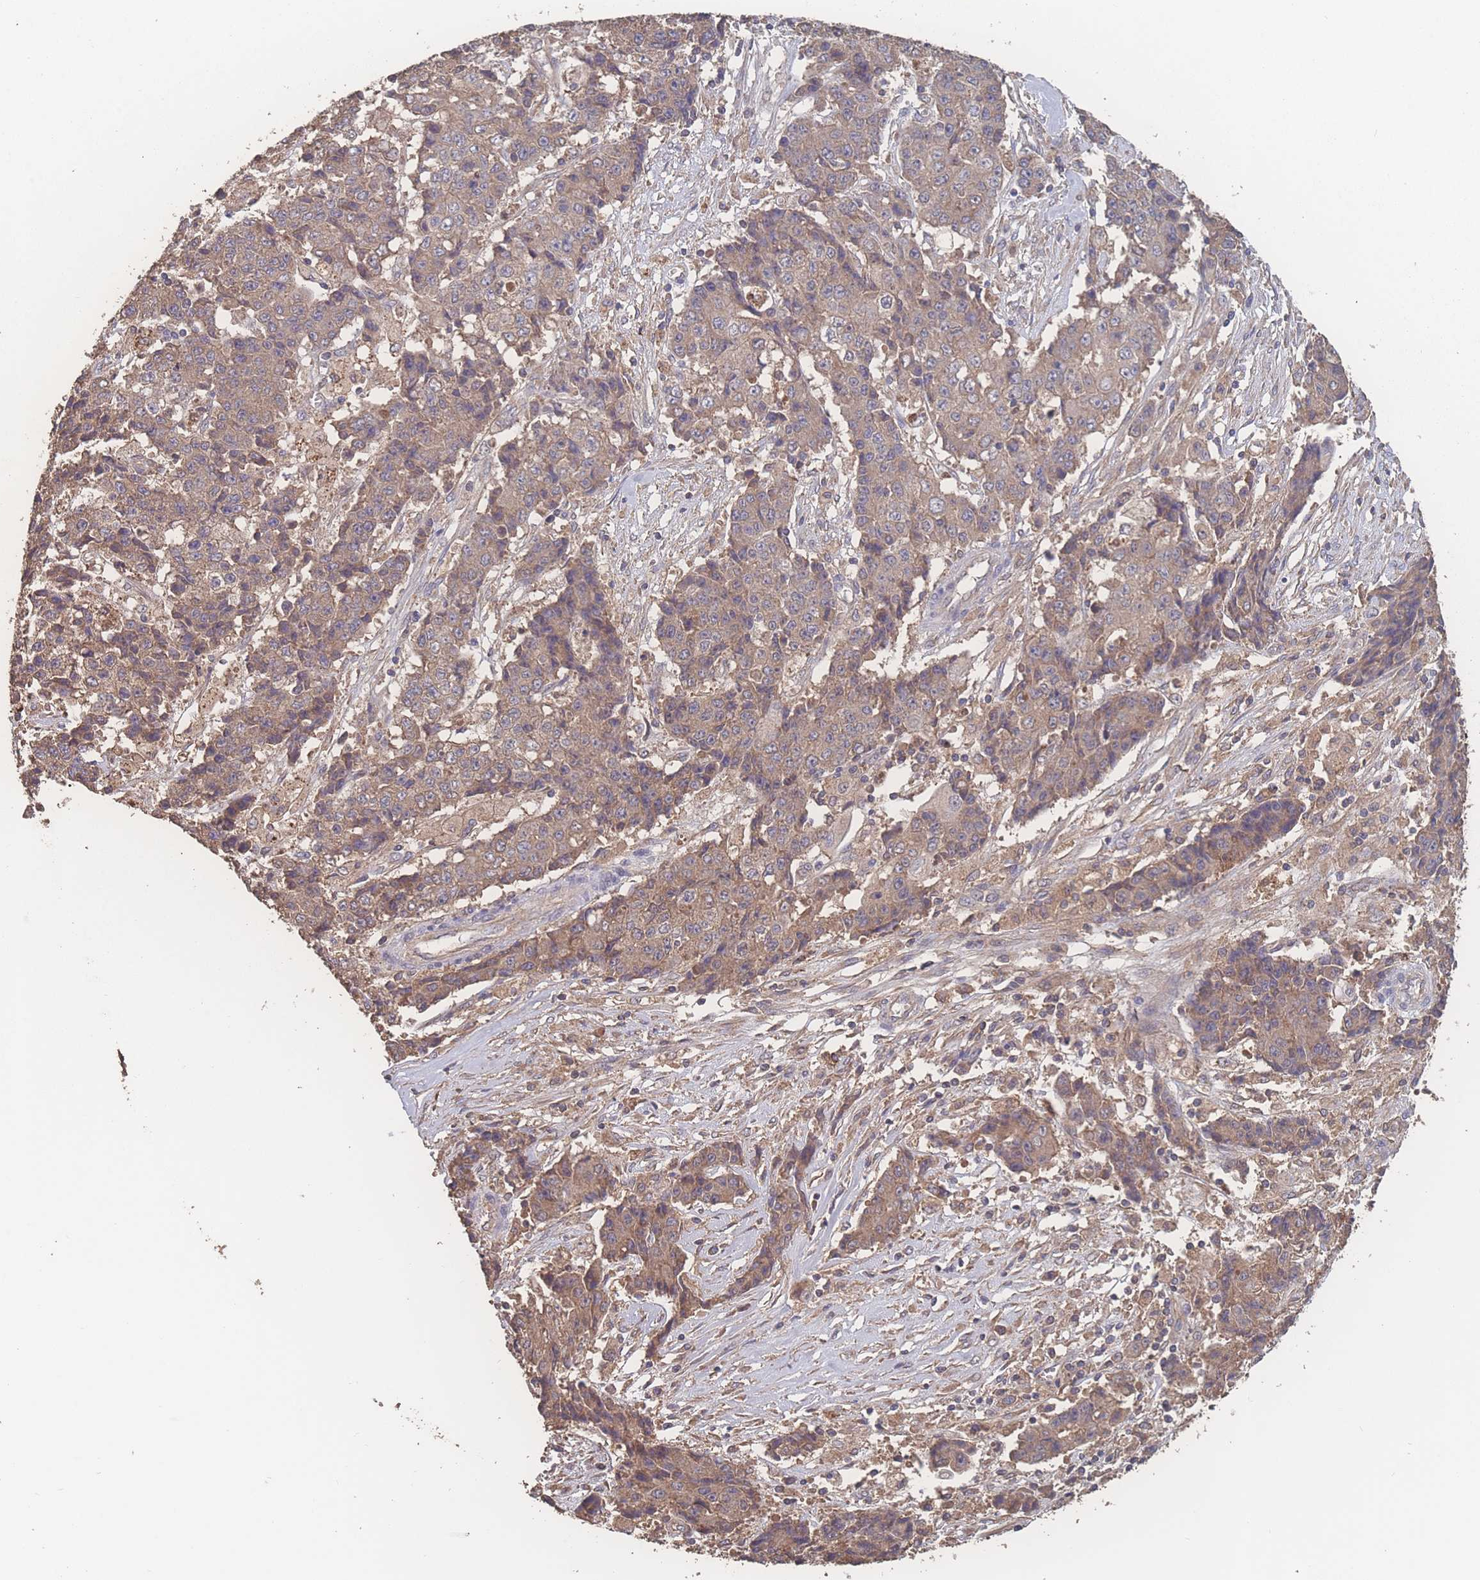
{"staining": {"intensity": "moderate", "quantity": "25%-75%", "location": "cytoplasmic/membranous"}, "tissue": "ovarian cancer", "cell_type": "Tumor cells", "image_type": "cancer", "snomed": [{"axis": "morphology", "description": "Carcinoma, endometroid"}, {"axis": "topography", "description": "Ovary"}], "caption": "Protein analysis of ovarian cancer tissue exhibits moderate cytoplasmic/membranous expression in approximately 25%-75% of tumor cells. The staining is performed using DAB (3,3'-diaminobenzidine) brown chromogen to label protein expression. The nuclei are counter-stained blue using hematoxylin.", "gene": "ATXN10", "patient": {"sex": "female", "age": 42}}